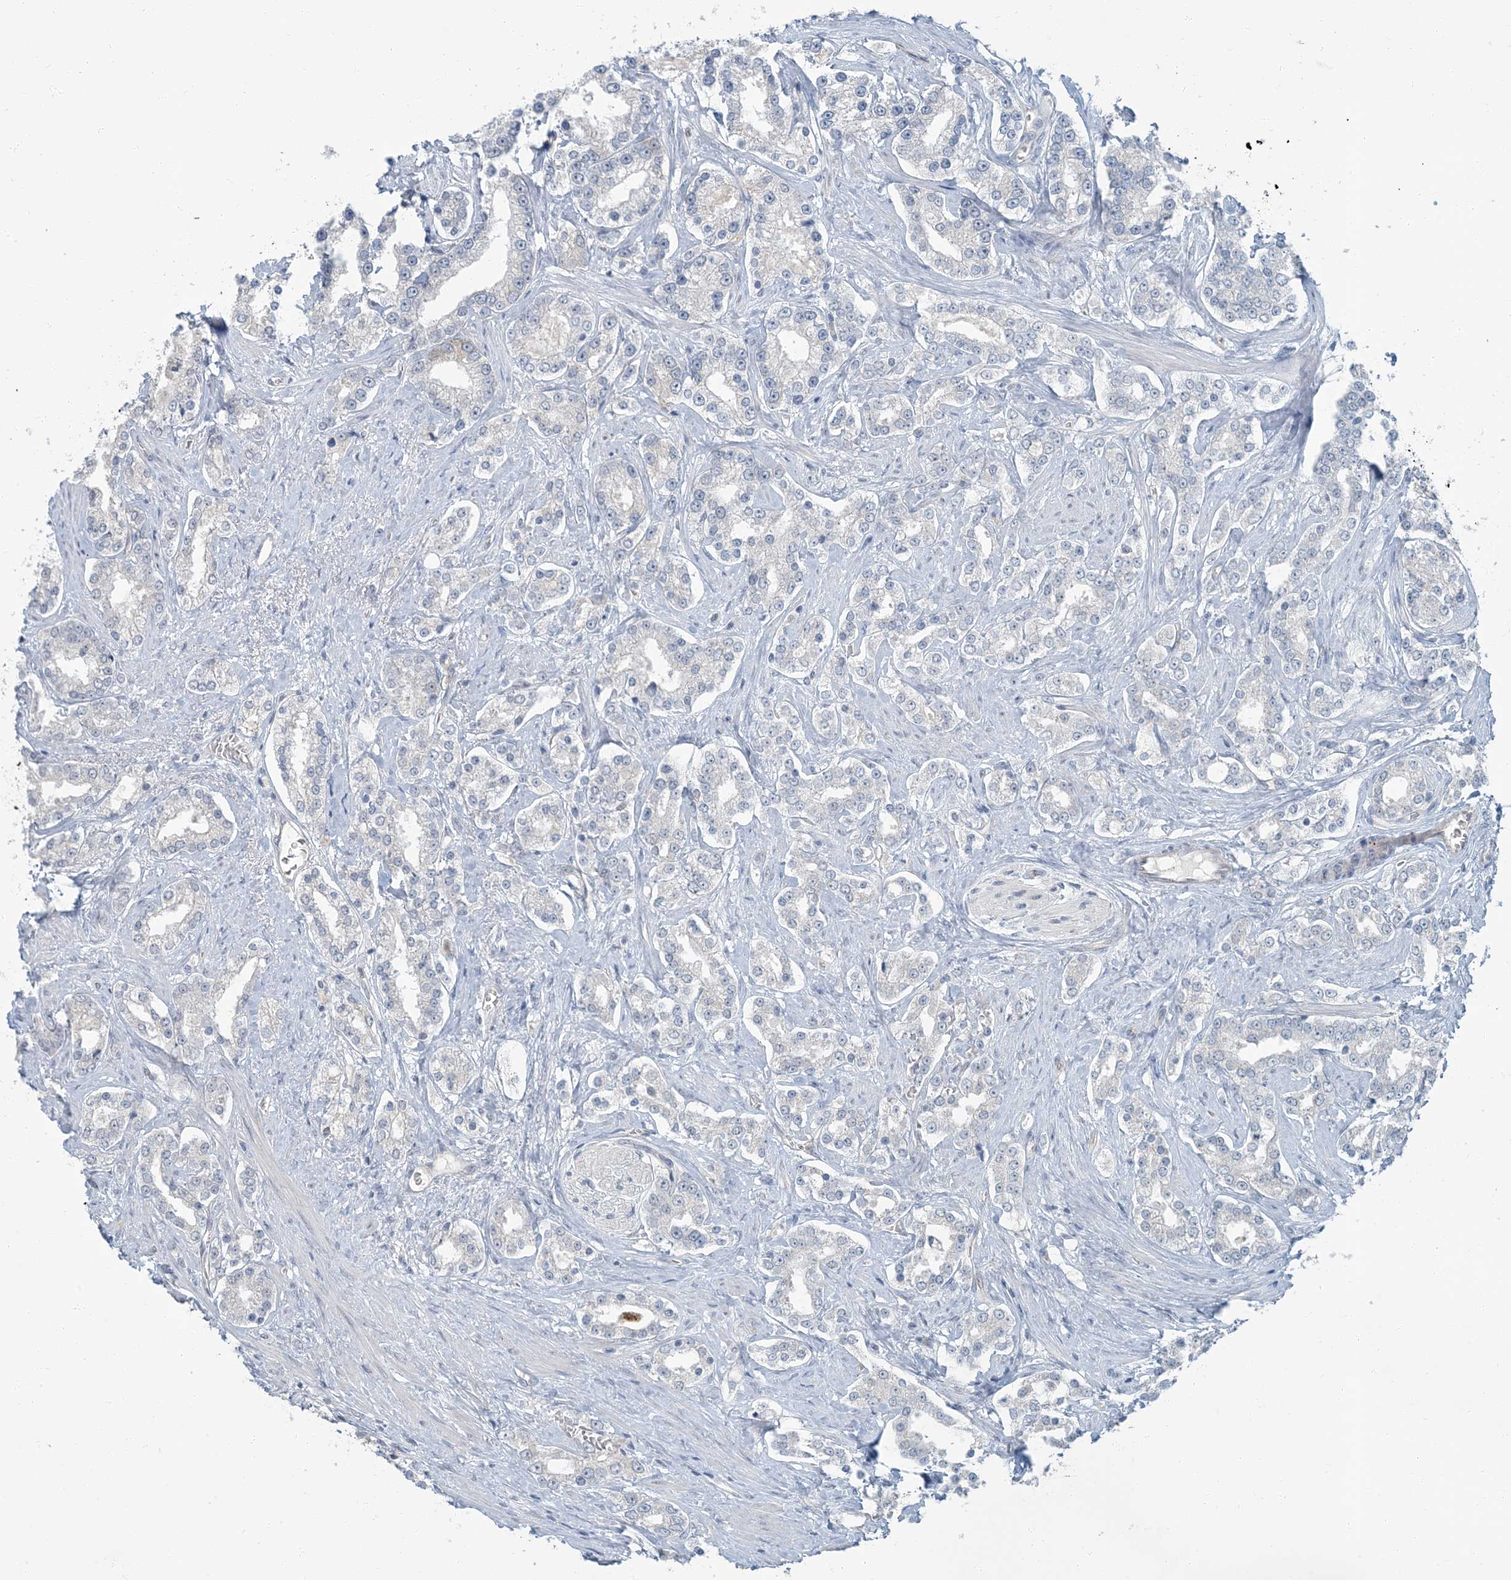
{"staining": {"intensity": "negative", "quantity": "none", "location": "none"}, "tissue": "prostate cancer", "cell_type": "Tumor cells", "image_type": "cancer", "snomed": [{"axis": "morphology", "description": "Normal tissue, NOS"}, {"axis": "morphology", "description": "Adenocarcinoma, High grade"}, {"axis": "topography", "description": "Prostate"}], "caption": "Image shows no protein expression in tumor cells of prostate high-grade adenocarcinoma tissue. (DAB (3,3'-diaminobenzidine) IHC visualized using brightfield microscopy, high magnification).", "gene": "EPHA4", "patient": {"sex": "male", "age": 83}}